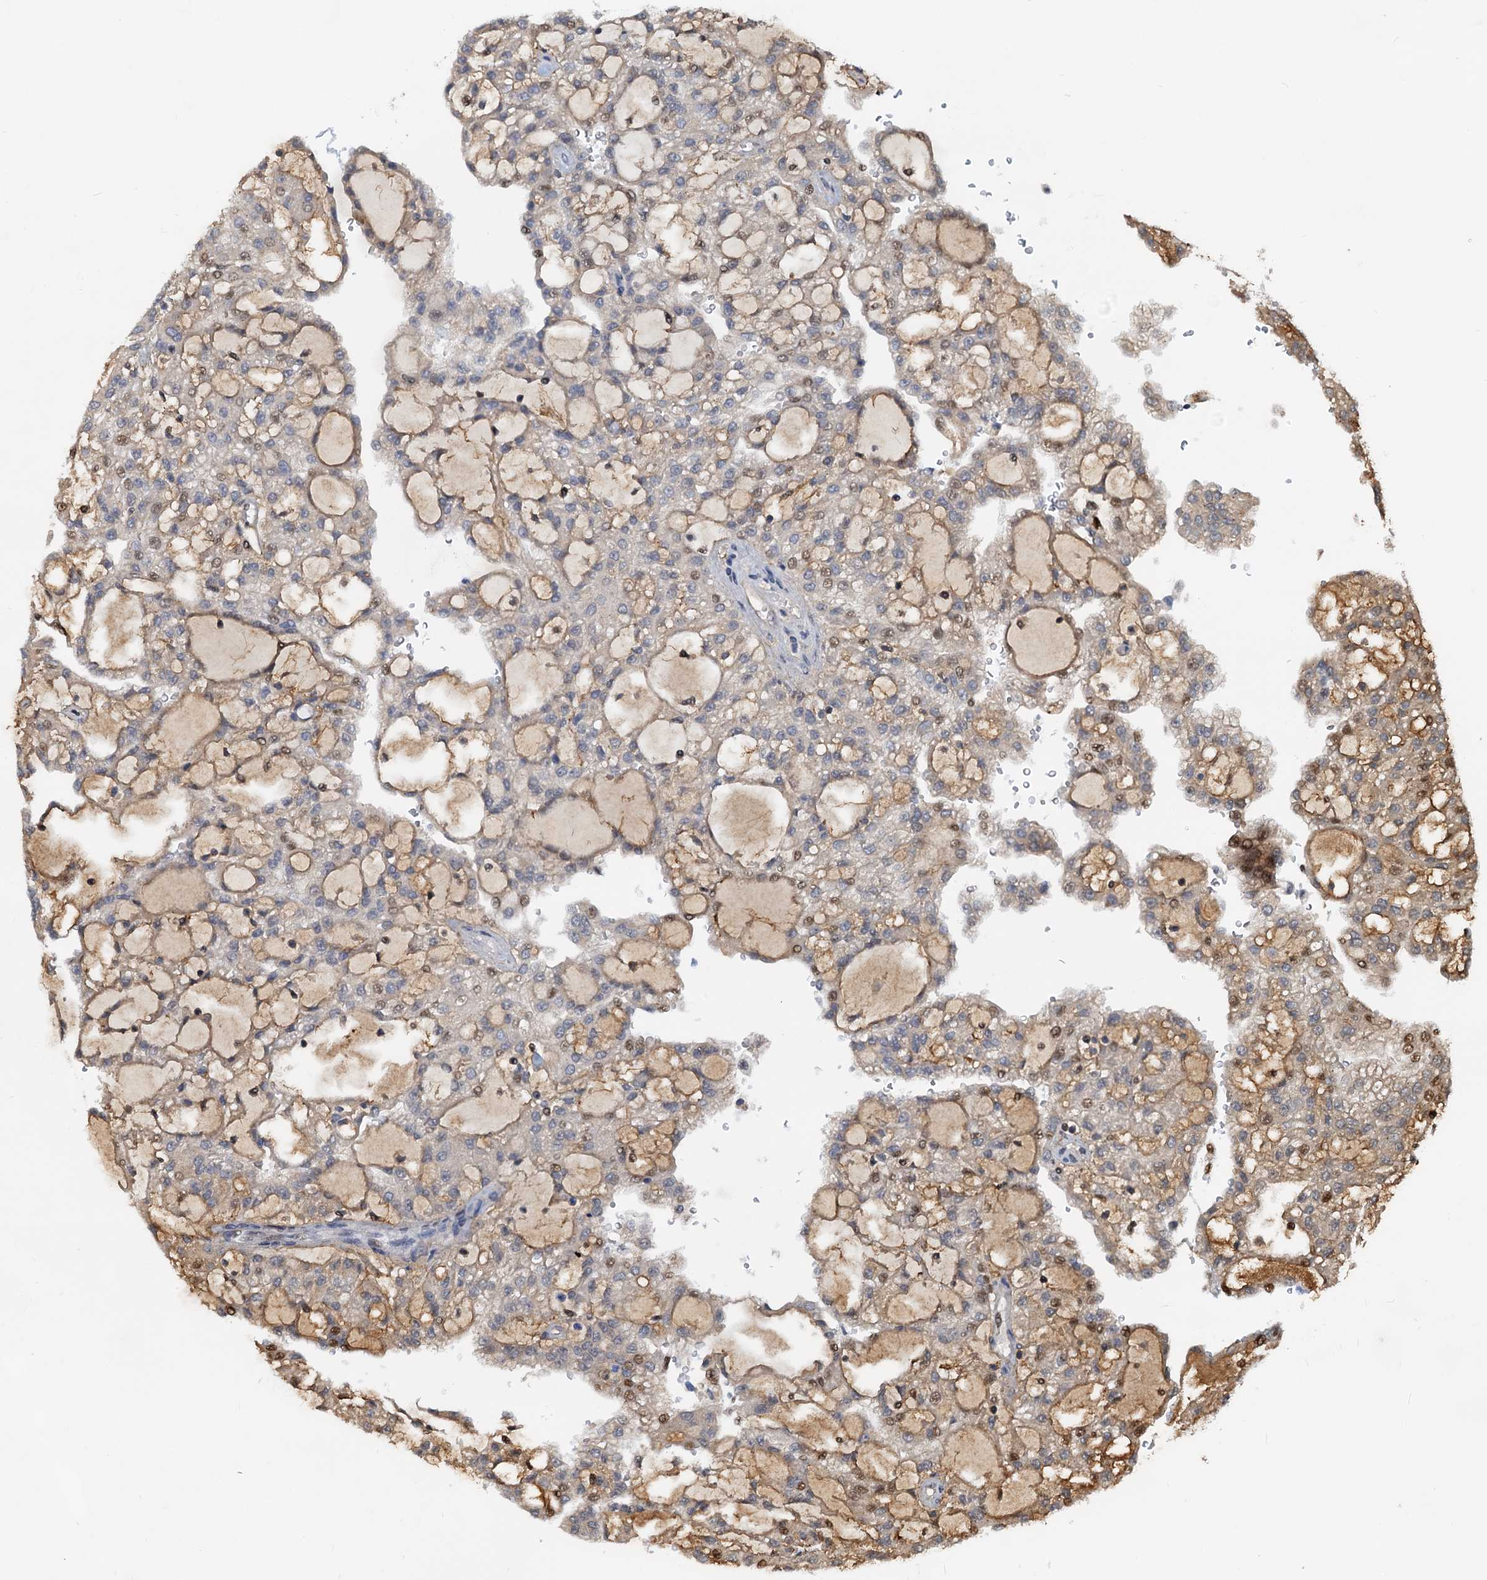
{"staining": {"intensity": "moderate", "quantity": "<25%", "location": "nuclear"}, "tissue": "renal cancer", "cell_type": "Tumor cells", "image_type": "cancer", "snomed": [{"axis": "morphology", "description": "Adenocarcinoma, NOS"}, {"axis": "topography", "description": "Kidney"}], "caption": "Approximately <25% of tumor cells in human renal cancer show moderate nuclear protein positivity as visualized by brown immunohistochemical staining.", "gene": "PTGES3", "patient": {"sex": "male", "age": 63}}